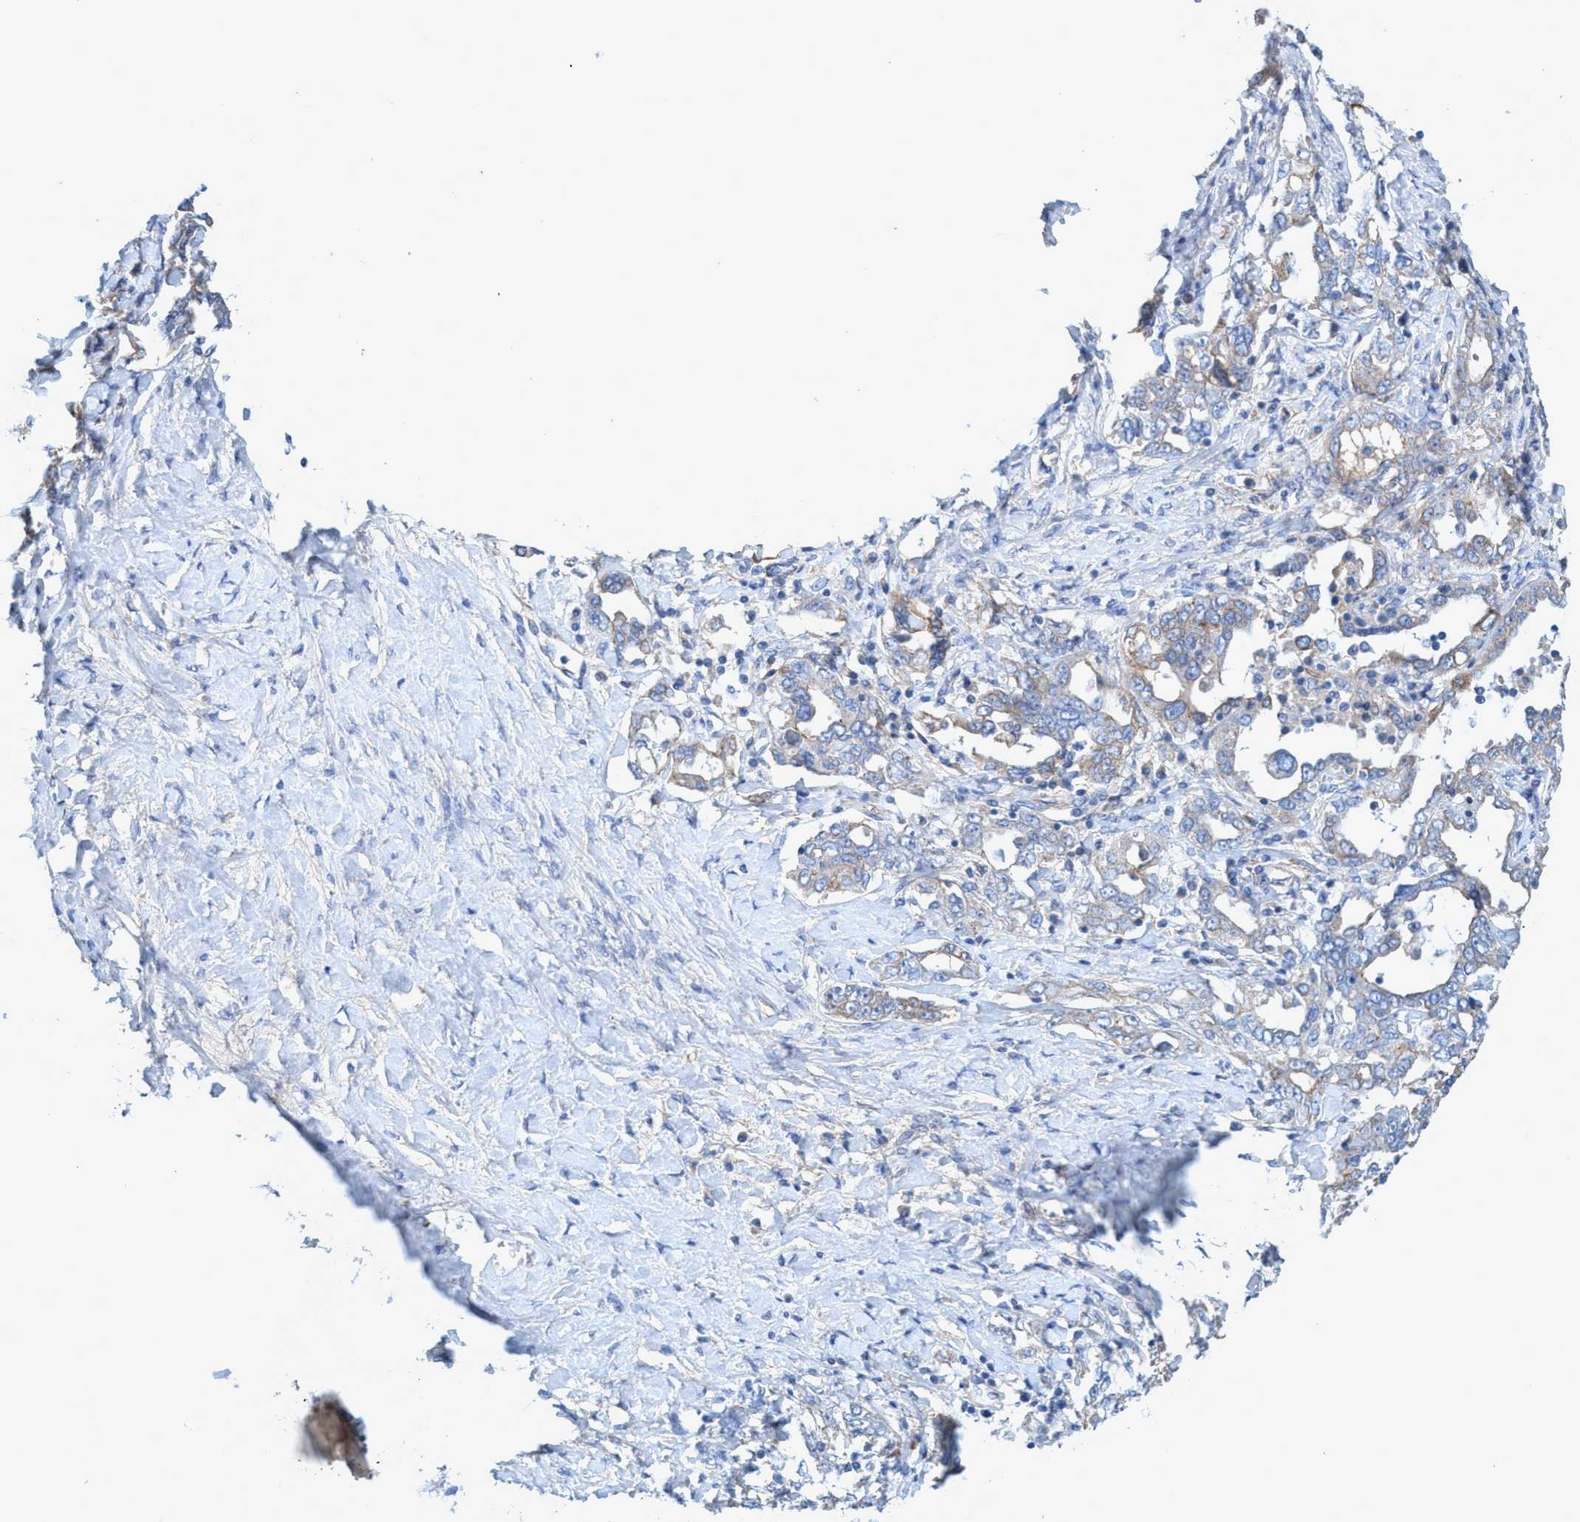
{"staining": {"intensity": "moderate", "quantity": "<25%", "location": "cytoplasmic/membranous"}, "tissue": "ovarian cancer", "cell_type": "Tumor cells", "image_type": "cancer", "snomed": [{"axis": "morphology", "description": "Carcinoma, endometroid"}, {"axis": "topography", "description": "Ovary"}], "caption": "Endometroid carcinoma (ovarian) stained for a protein (brown) exhibits moderate cytoplasmic/membranous positive staining in approximately <25% of tumor cells.", "gene": "GULP1", "patient": {"sex": "female", "age": 62}}